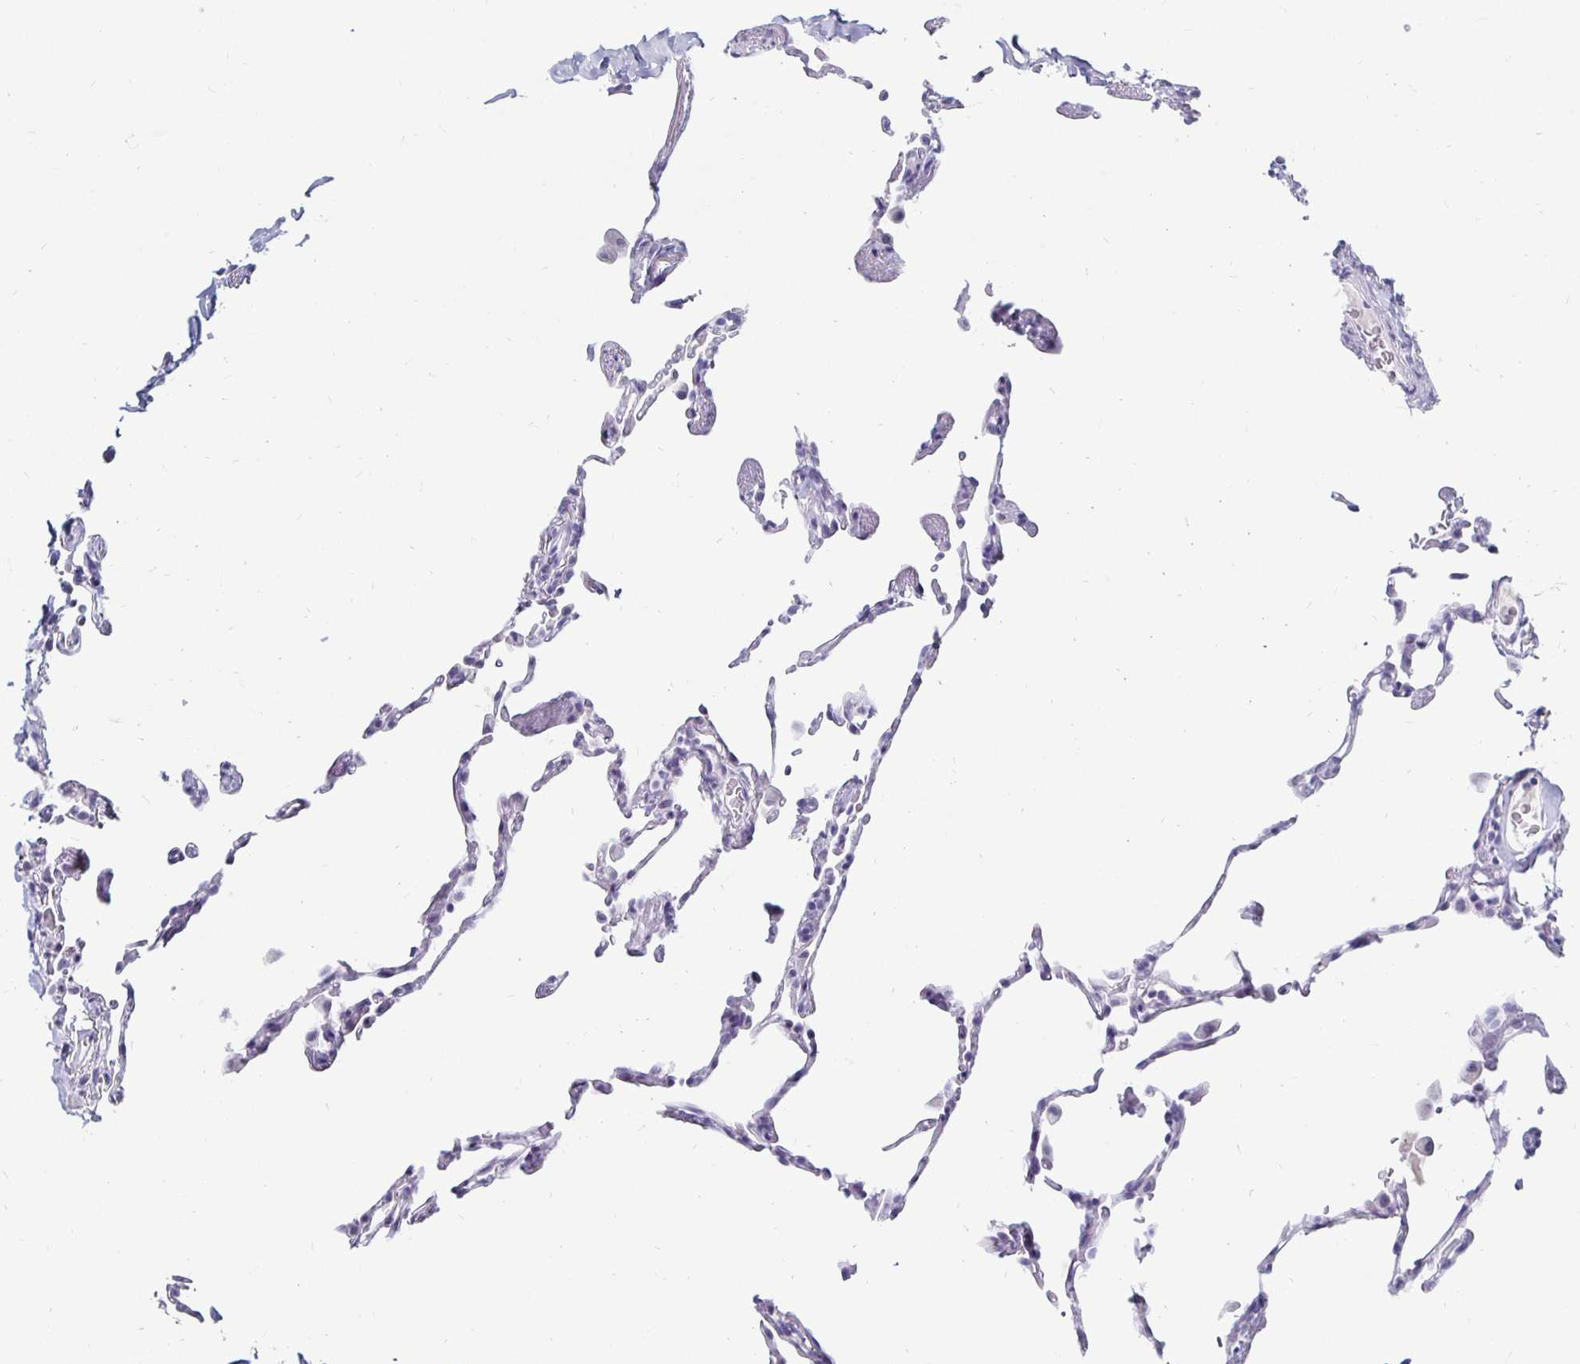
{"staining": {"intensity": "negative", "quantity": "none", "location": "none"}, "tissue": "lung", "cell_type": "Alveolar cells", "image_type": "normal", "snomed": [{"axis": "morphology", "description": "Normal tissue, NOS"}, {"axis": "topography", "description": "Lung"}], "caption": "Immunohistochemistry image of benign lung: lung stained with DAB (3,3'-diaminobenzidine) displays no significant protein expression in alveolar cells. Brightfield microscopy of IHC stained with DAB (3,3'-diaminobenzidine) (brown) and hematoxylin (blue), captured at high magnification.", "gene": "KCNQ2", "patient": {"sex": "female", "age": 57}}